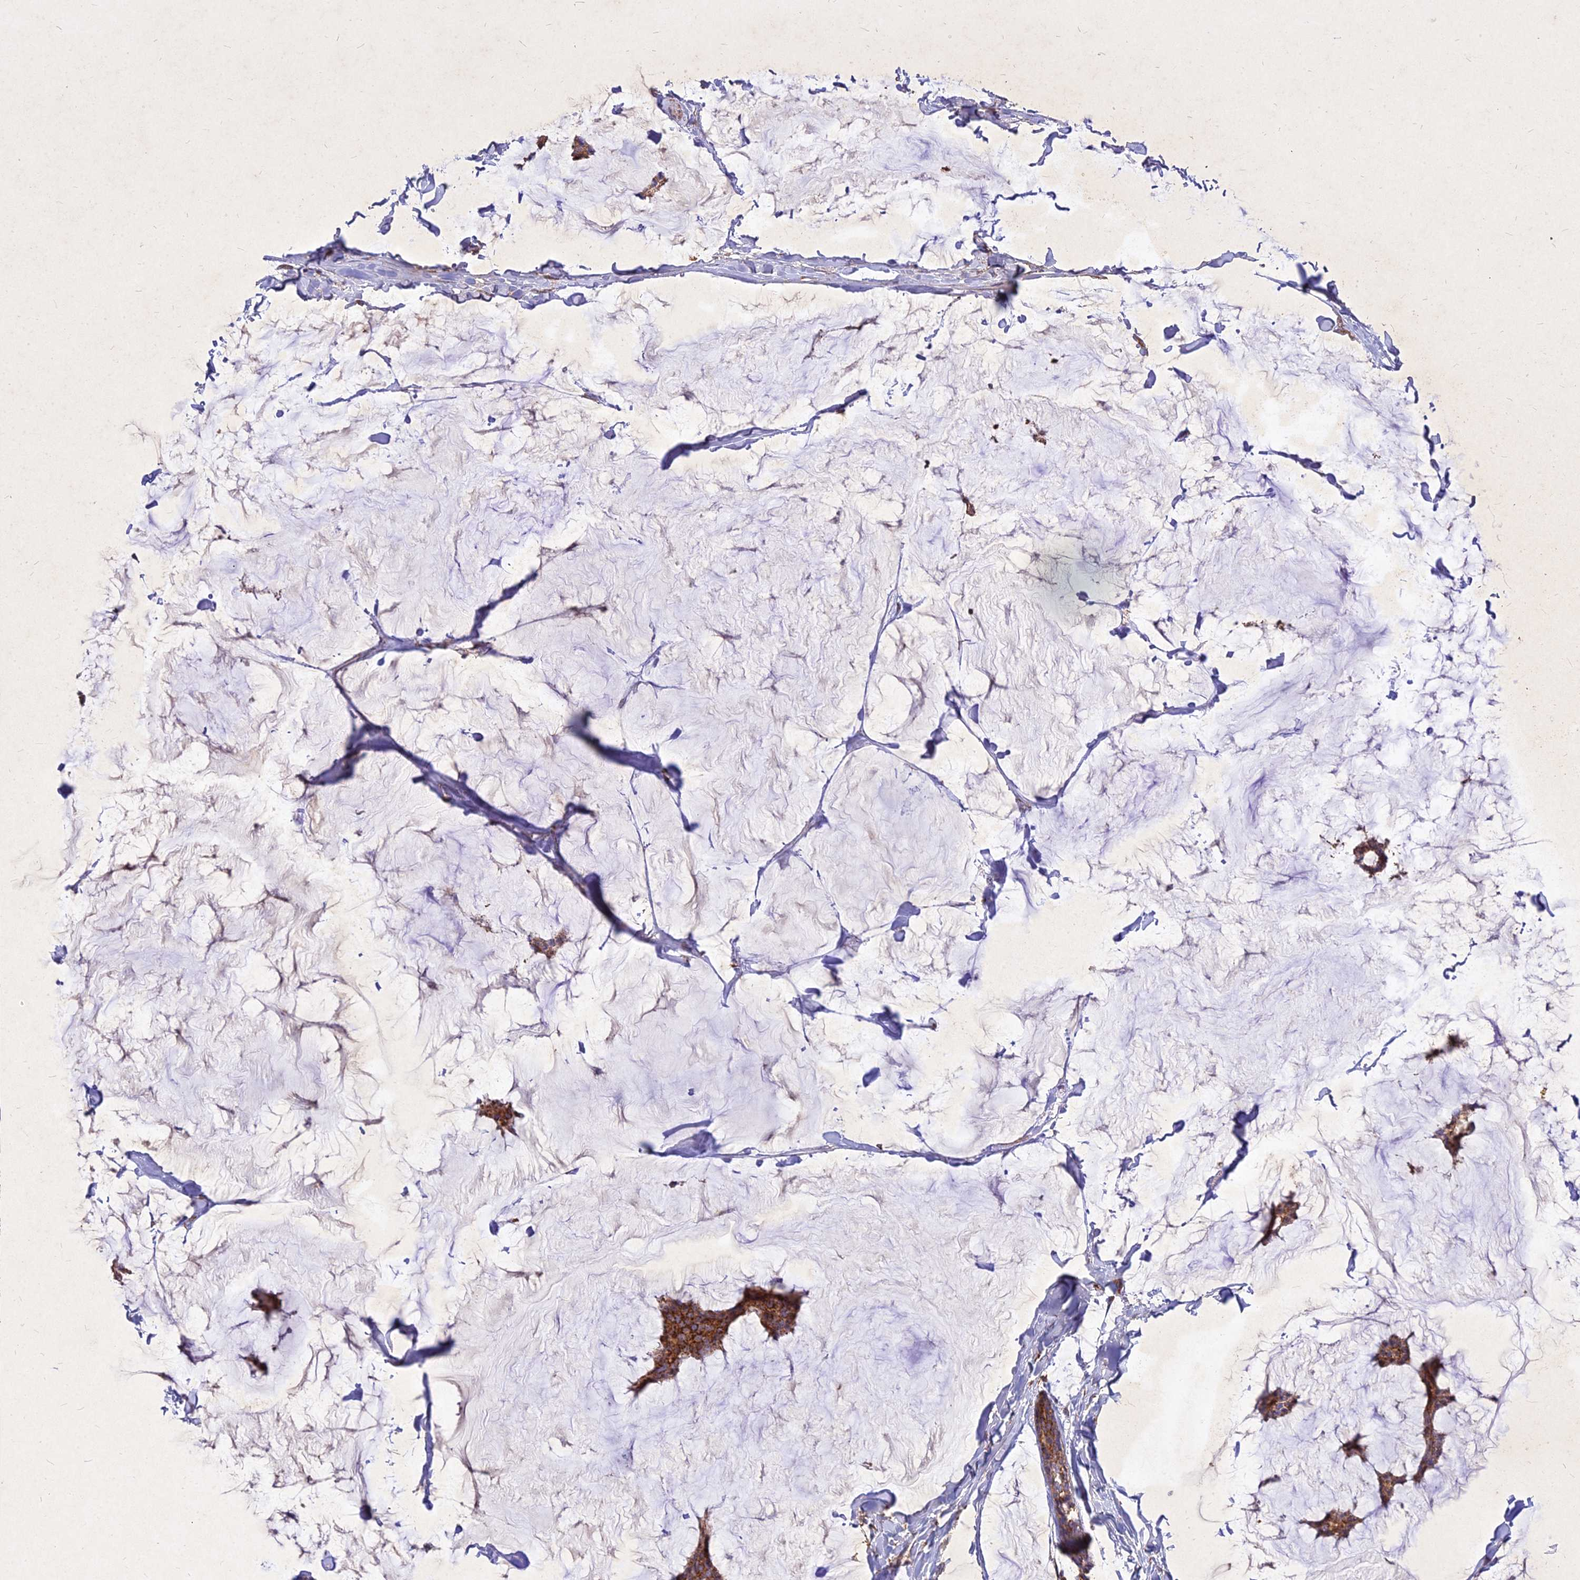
{"staining": {"intensity": "moderate", "quantity": ">75%", "location": "cytoplasmic/membranous"}, "tissue": "breast cancer", "cell_type": "Tumor cells", "image_type": "cancer", "snomed": [{"axis": "morphology", "description": "Duct carcinoma"}, {"axis": "topography", "description": "Breast"}], "caption": "IHC of breast cancer (invasive ductal carcinoma) shows medium levels of moderate cytoplasmic/membranous positivity in approximately >75% of tumor cells. The staining was performed using DAB to visualize the protein expression in brown, while the nuclei were stained in blue with hematoxylin (Magnification: 20x).", "gene": "SKA1", "patient": {"sex": "female", "age": 93}}